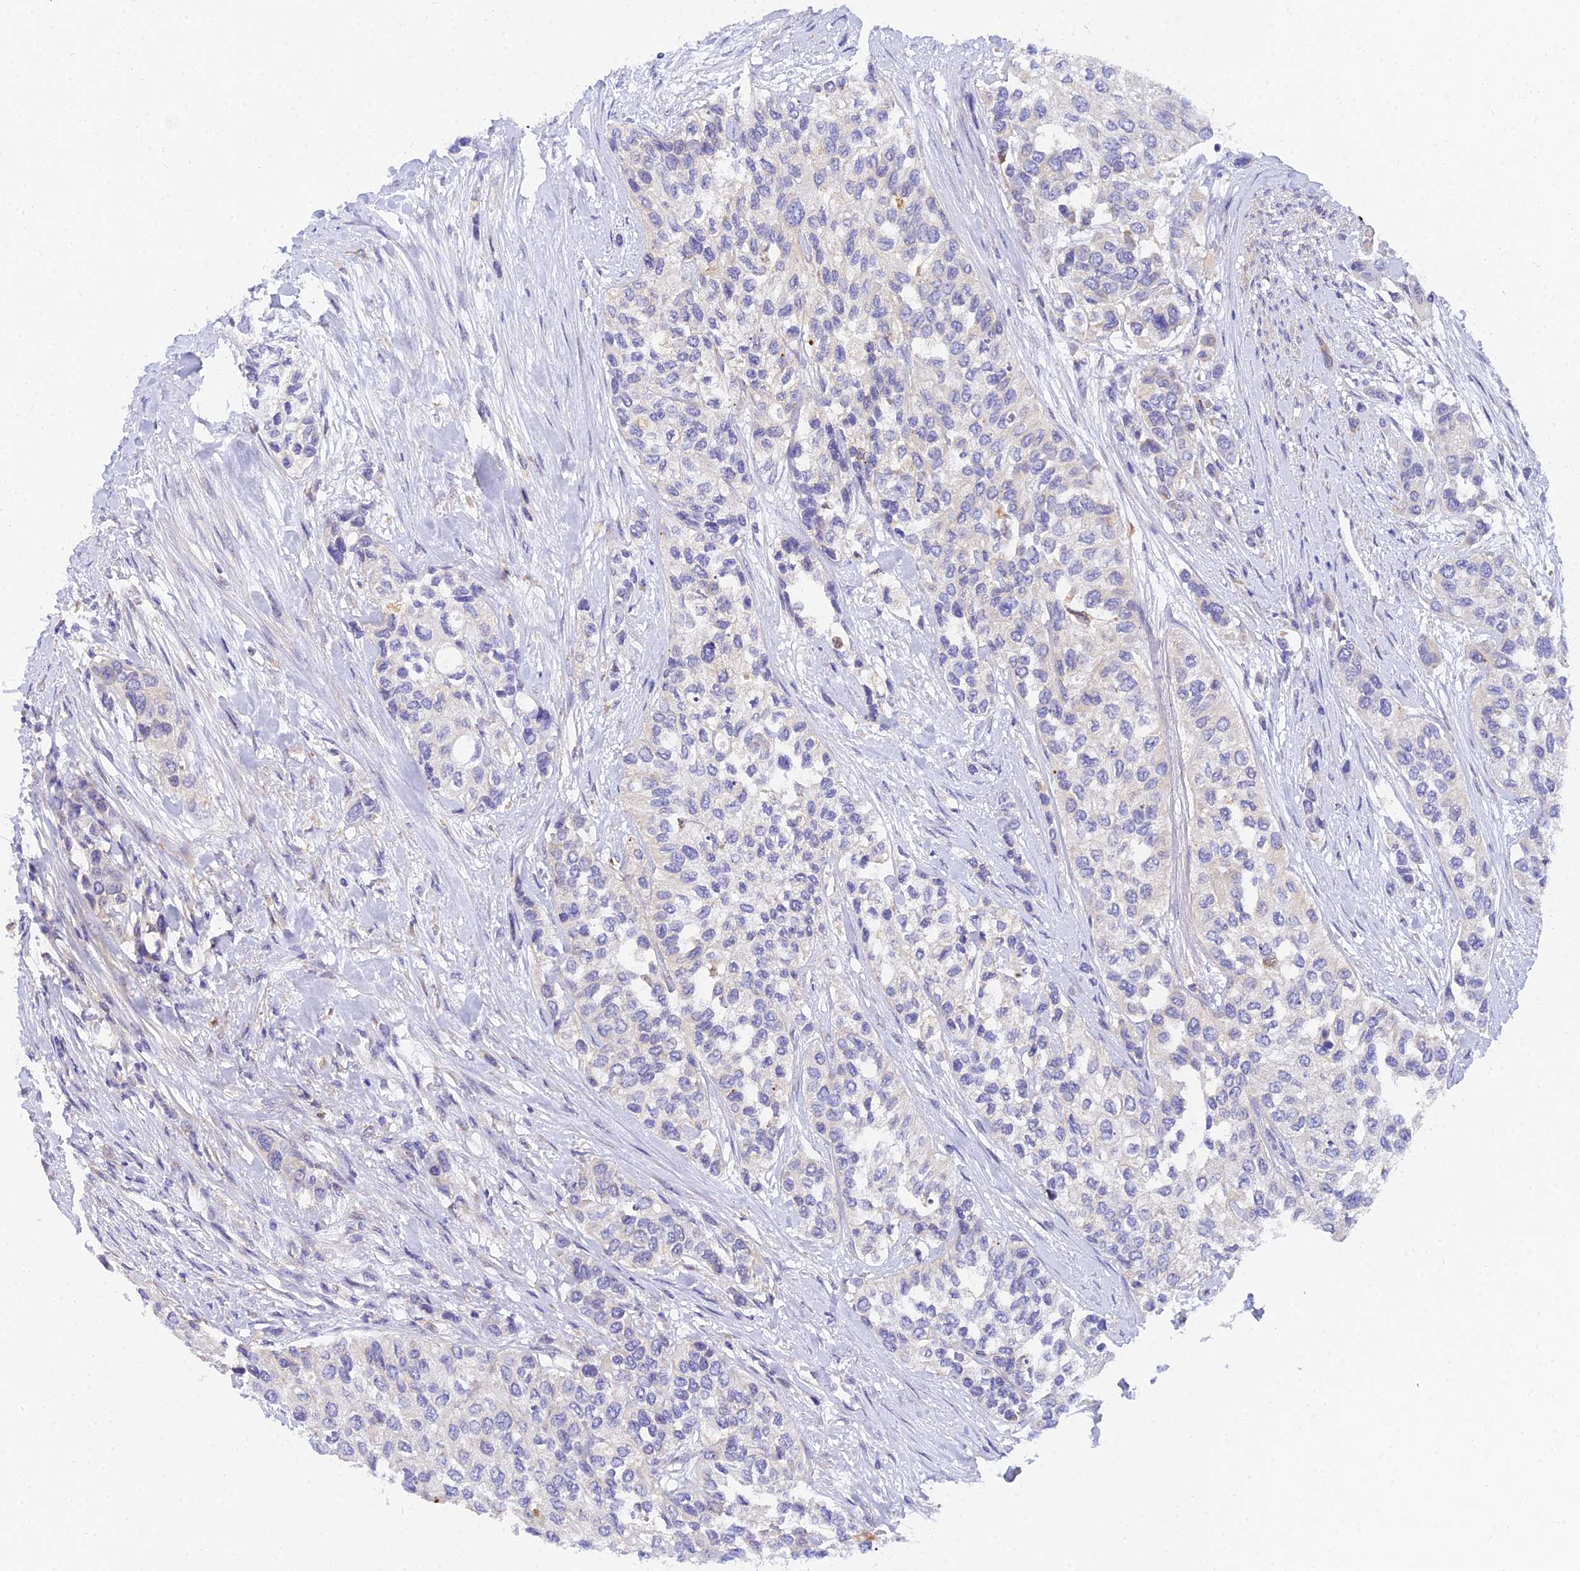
{"staining": {"intensity": "negative", "quantity": "none", "location": "none"}, "tissue": "urothelial cancer", "cell_type": "Tumor cells", "image_type": "cancer", "snomed": [{"axis": "morphology", "description": "Normal tissue, NOS"}, {"axis": "morphology", "description": "Urothelial carcinoma, High grade"}, {"axis": "topography", "description": "Vascular tissue"}, {"axis": "topography", "description": "Urinary bladder"}], "caption": "A micrograph of urothelial carcinoma (high-grade) stained for a protein reveals no brown staining in tumor cells.", "gene": "ARL8B", "patient": {"sex": "female", "age": 56}}